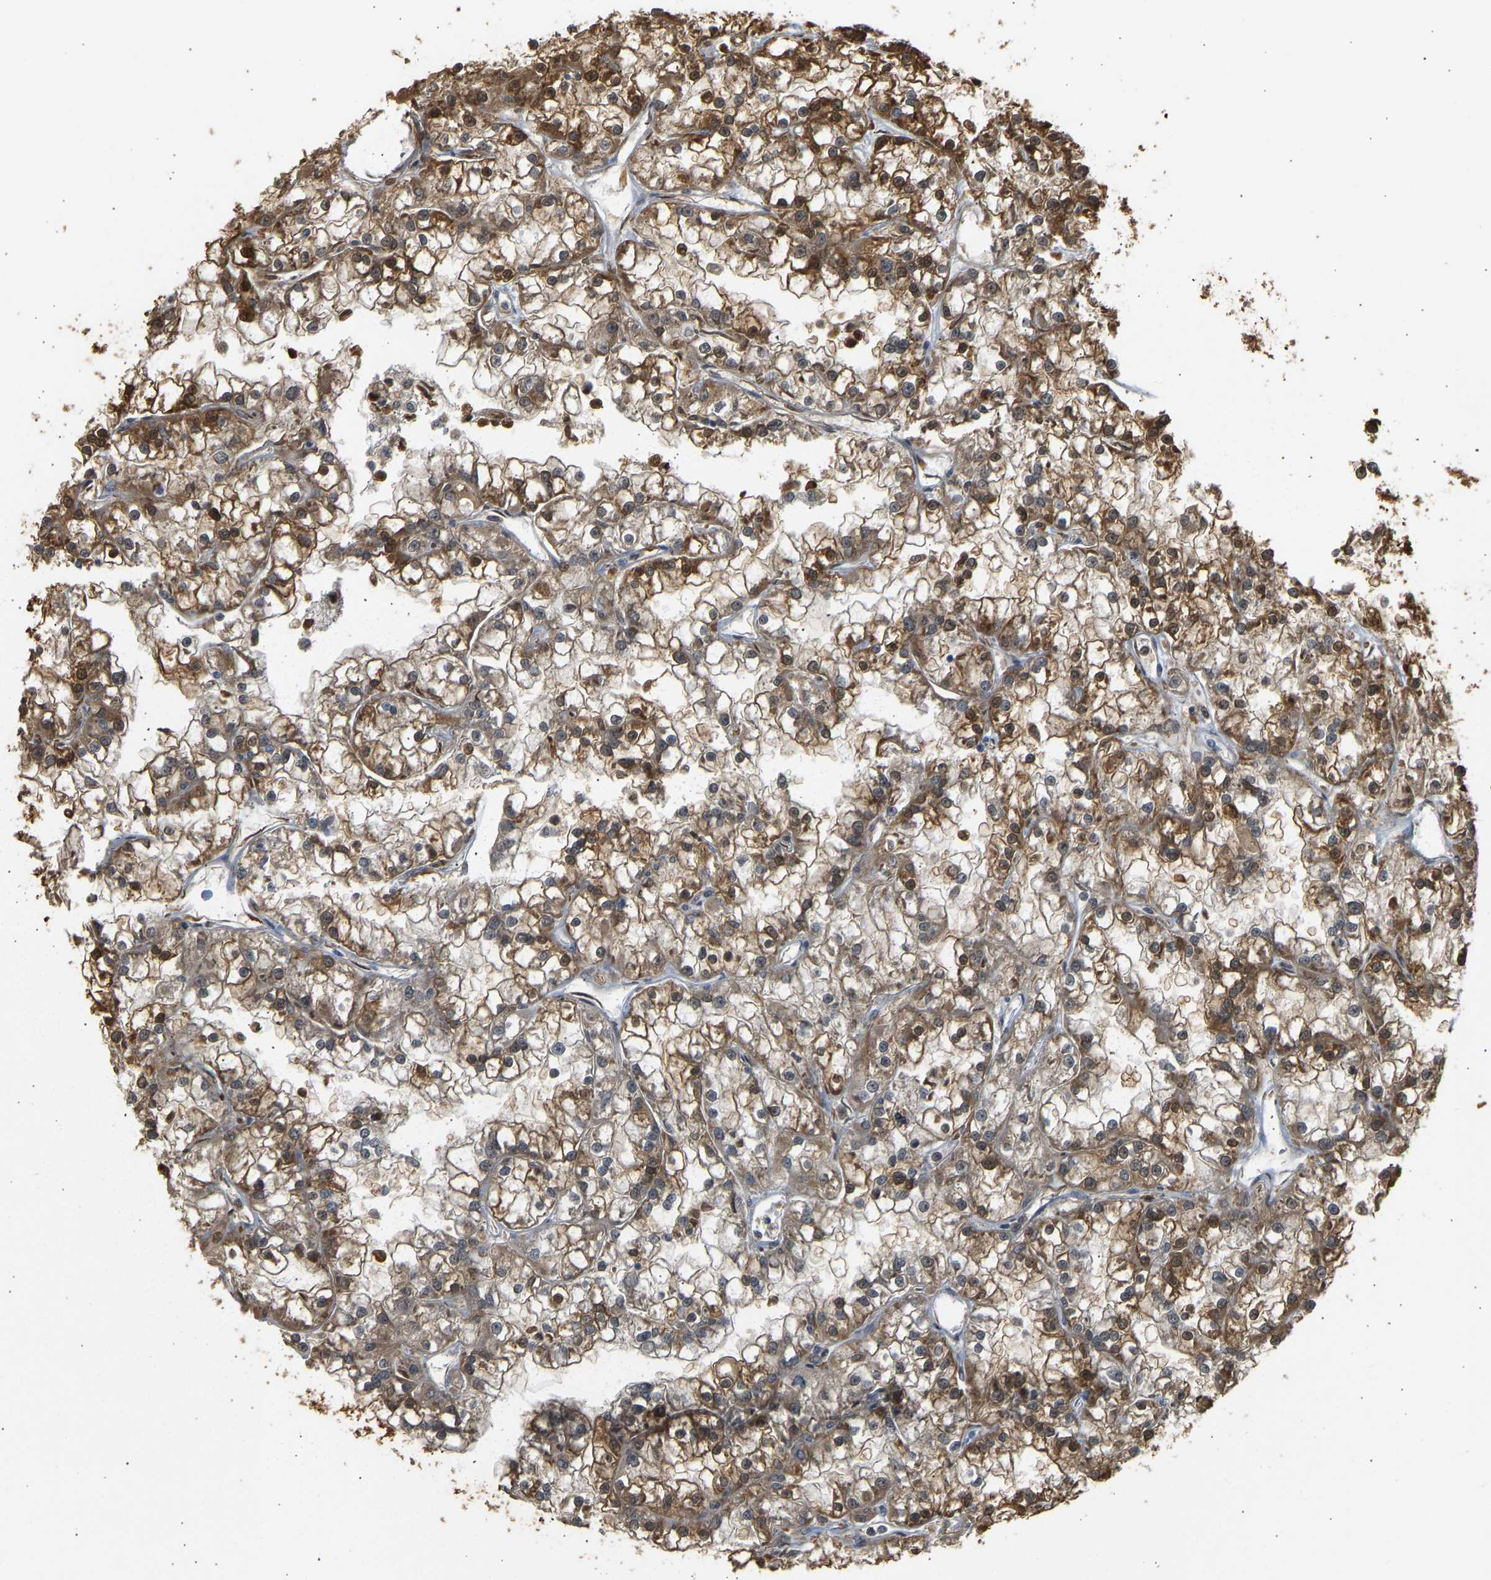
{"staining": {"intensity": "moderate", "quantity": ">75%", "location": "cytoplasmic/membranous"}, "tissue": "renal cancer", "cell_type": "Tumor cells", "image_type": "cancer", "snomed": [{"axis": "morphology", "description": "Adenocarcinoma, NOS"}, {"axis": "topography", "description": "Kidney"}], "caption": "Moderate cytoplasmic/membranous protein positivity is appreciated in approximately >75% of tumor cells in renal cancer (adenocarcinoma). (DAB = brown stain, brightfield microscopy at high magnification).", "gene": "ENO1", "patient": {"sex": "female", "age": 52}}